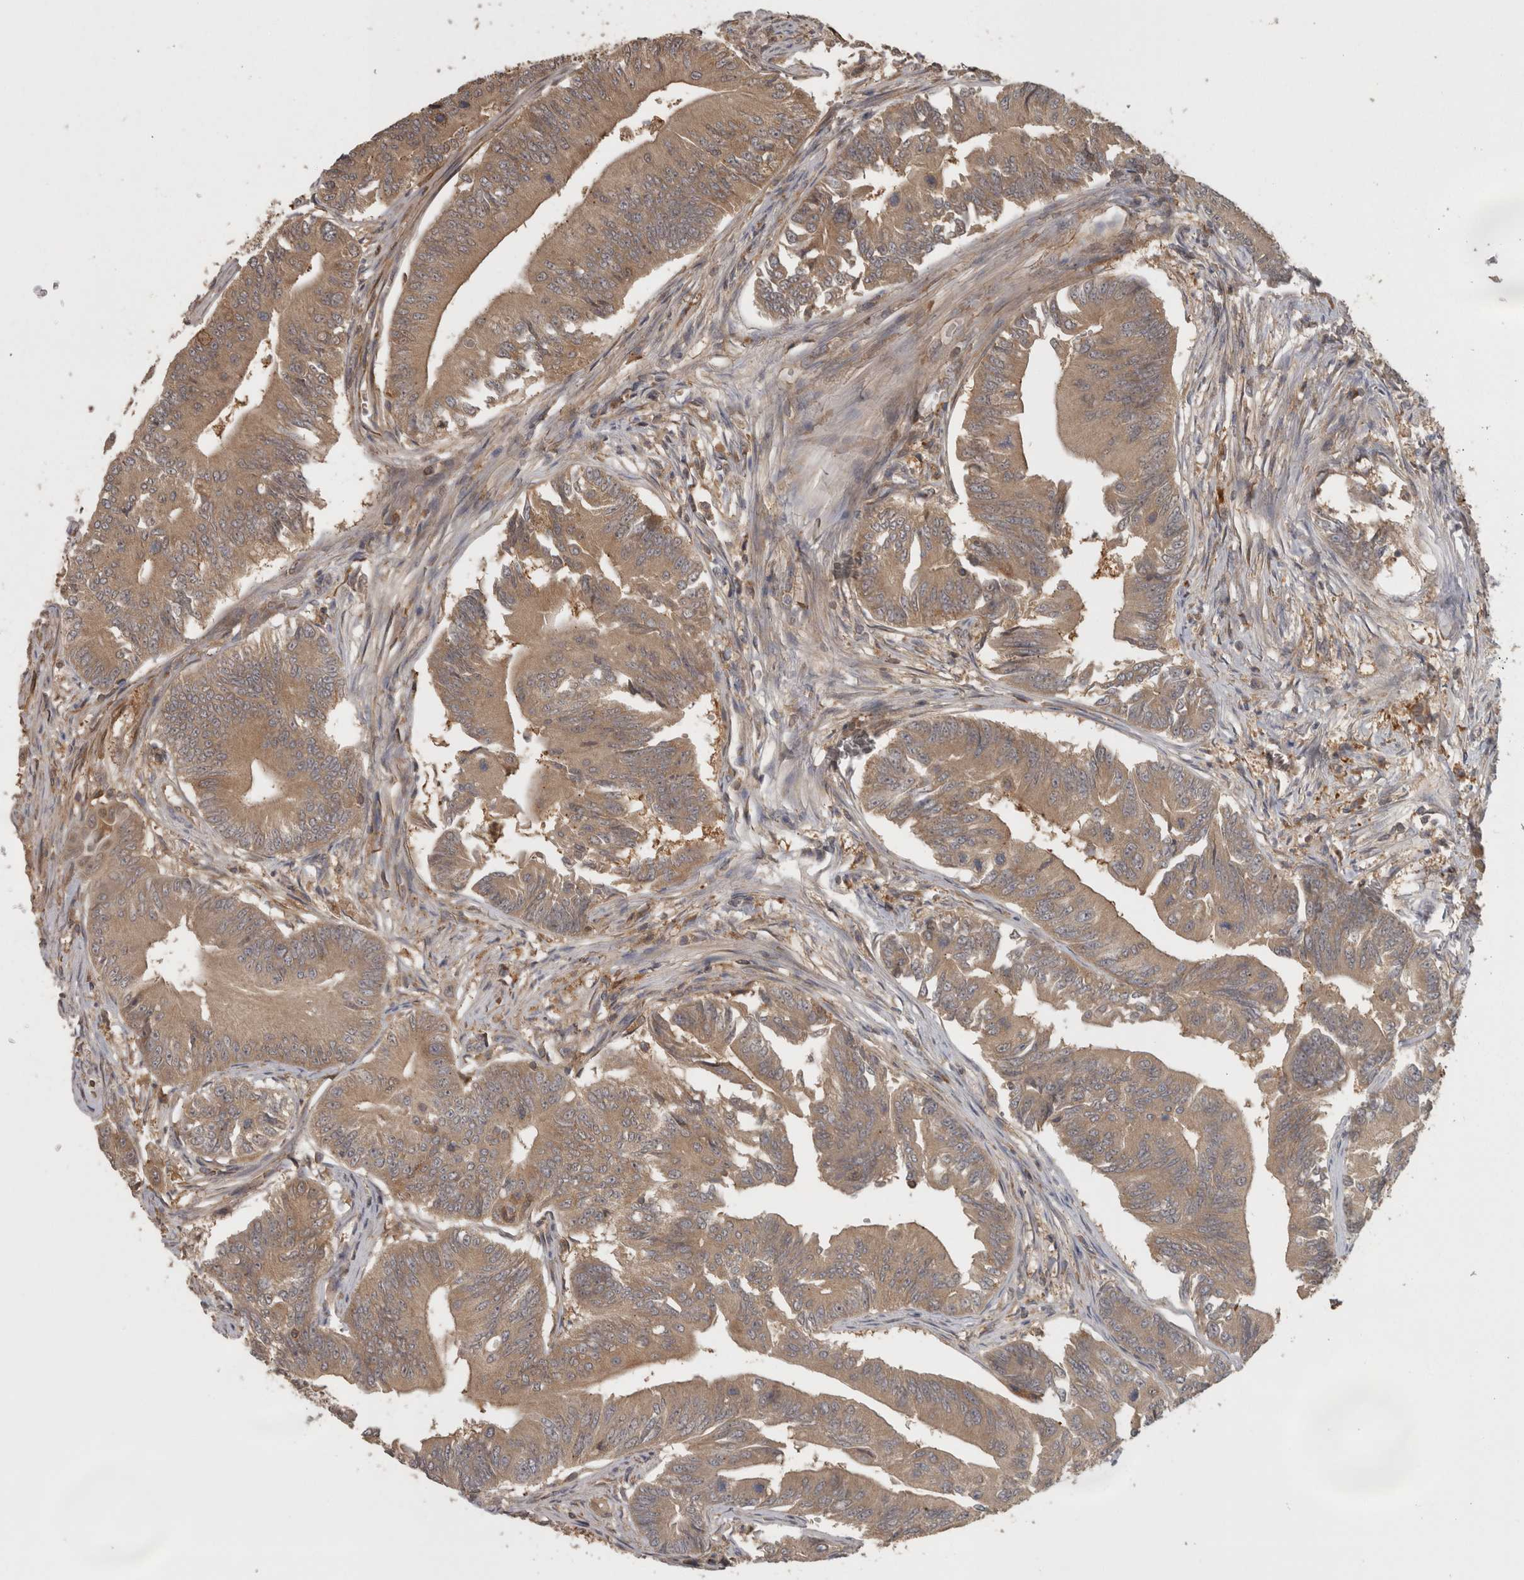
{"staining": {"intensity": "moderate", "quantity": ">75%", "location": "cytoplasmic/membranous"}, "tissue": "colorectal cancer", "cell_type": "Tumor cells", "image_type": "cancer", "snomed": [{"axis": "morphology", "description": "Adenoma, NOS"}, {"axis": "morphology", "description": "Adenocarcinoma, NOS"}, {"axis": "topography", "description": "Colon"}], "caption": "An image of human colorectal adenocarcinoma stained for a protein demonstrates moderate cytoplasmic/membranous brown staining in tumor cells.", "gene": "MICU3", "patient": {"sex": "male", "age": 79}}